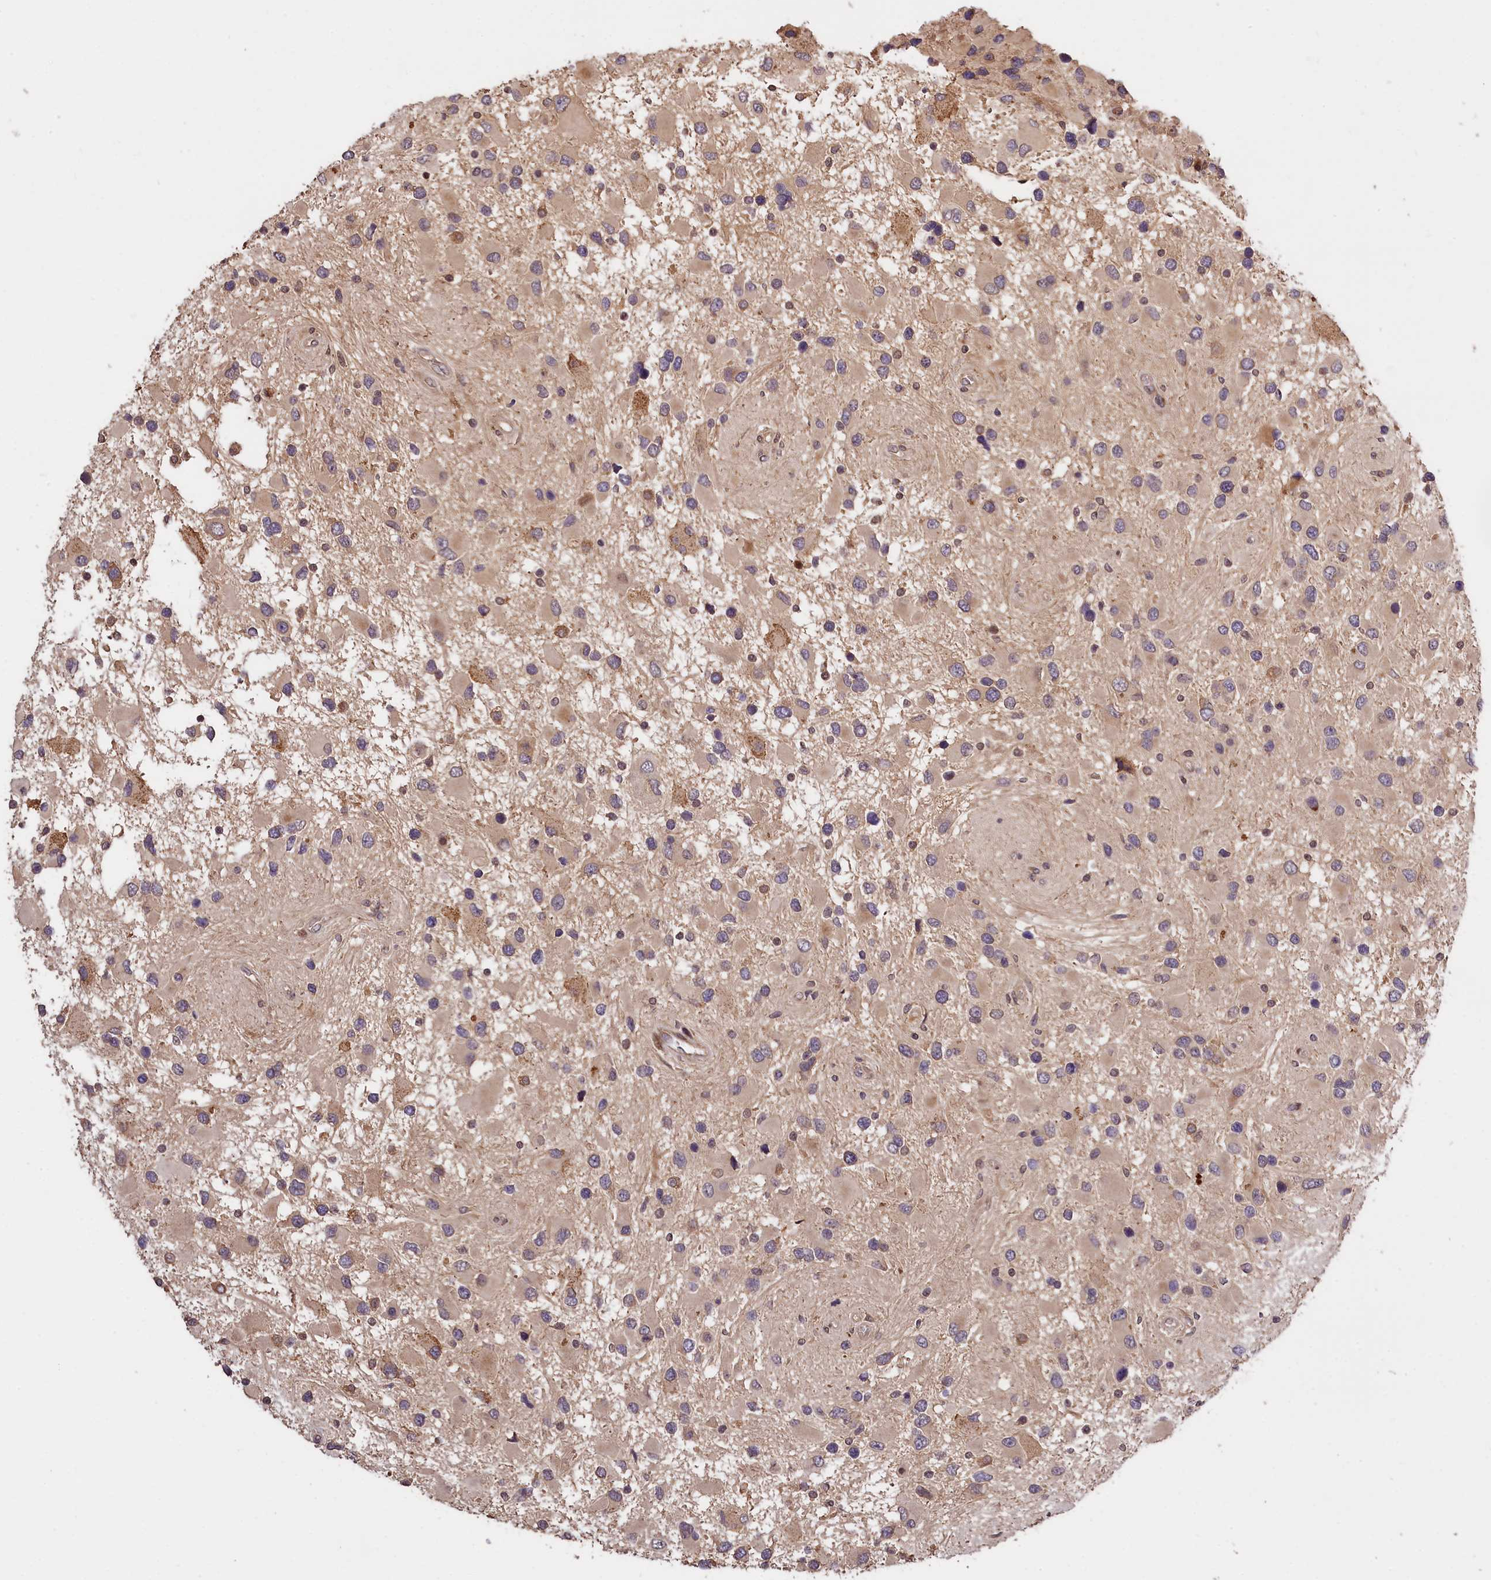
{"staining": {"intensity": "weak", "quantity": "<25%", "location": "cytoplasmic/membranous"}, "tissue": "glioma", "cell_type": "Tumor cells", "image_type": "cancer", "snomed": [{"axis": "morphology", "description": "Glioma, malignant, High grade"}, {"axis": "topography", "description": "Brain"}], "caption": "Immunohistochemistry micrograph of neoplastic tissue: malignant glioma (high-grade) stained with DAB displays no significant protein staining in tumor cells.", "gene": "DNAJB9", "patient": {"sex": "male", "age": 53}}